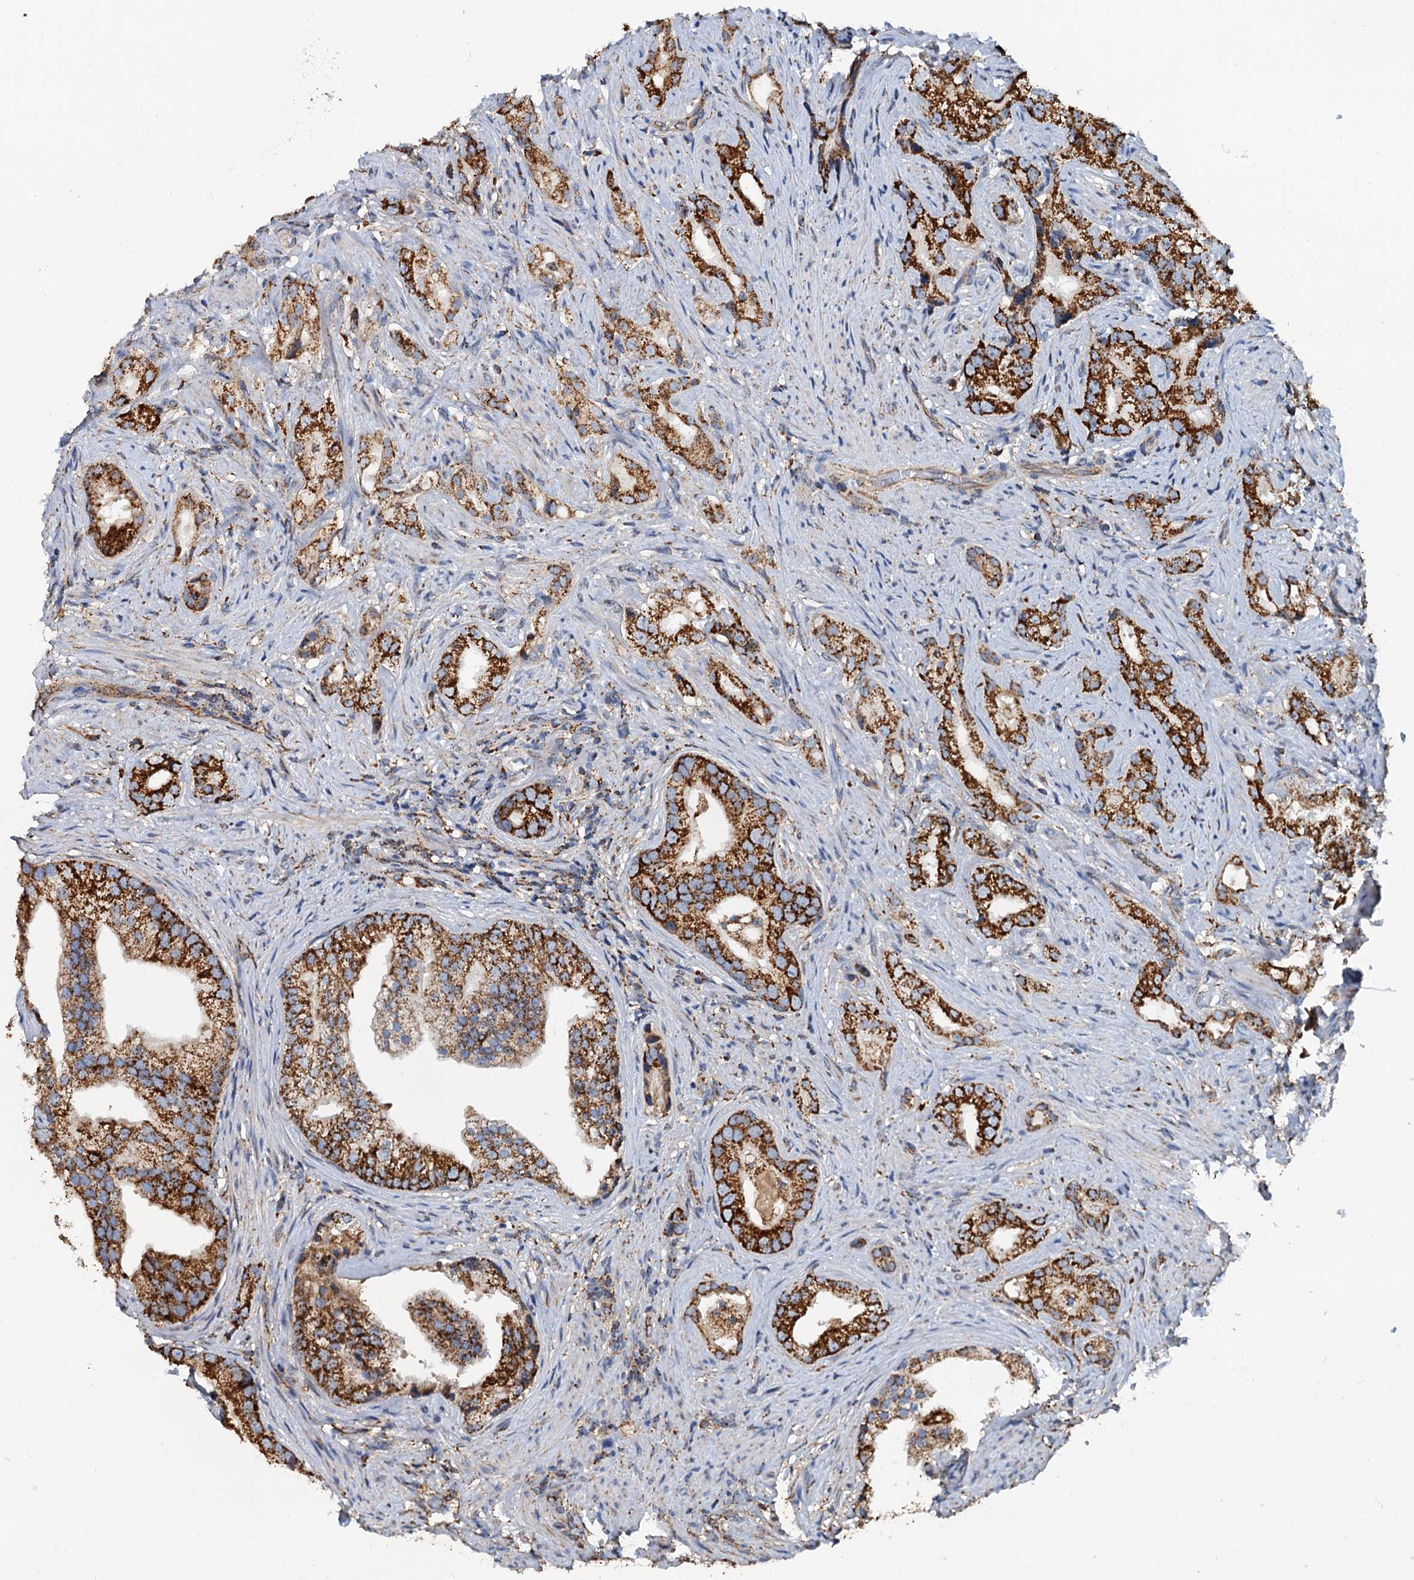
{"staining": {"intensity": "strong", "quantity": ">75%", "location": "cytoplasmic/membranous"}, "tissue": "prostate cancer", "cell_type": "Tumor cells", "image_type": "cancer", "snomed": [{"axis": "morphology", "description": "Adenocarcinoma, Low grade"}, {"axis": "topography", "description": "Prostate"}], "caption": "An image of prostate cancer (low-grade adenocarcinoma) stained for a protein reveals strong cytoplasmic/membranous brown staining in tumor cells.", "gene": "AAGAB", "patient": {"sex": "male", "age": 71}}